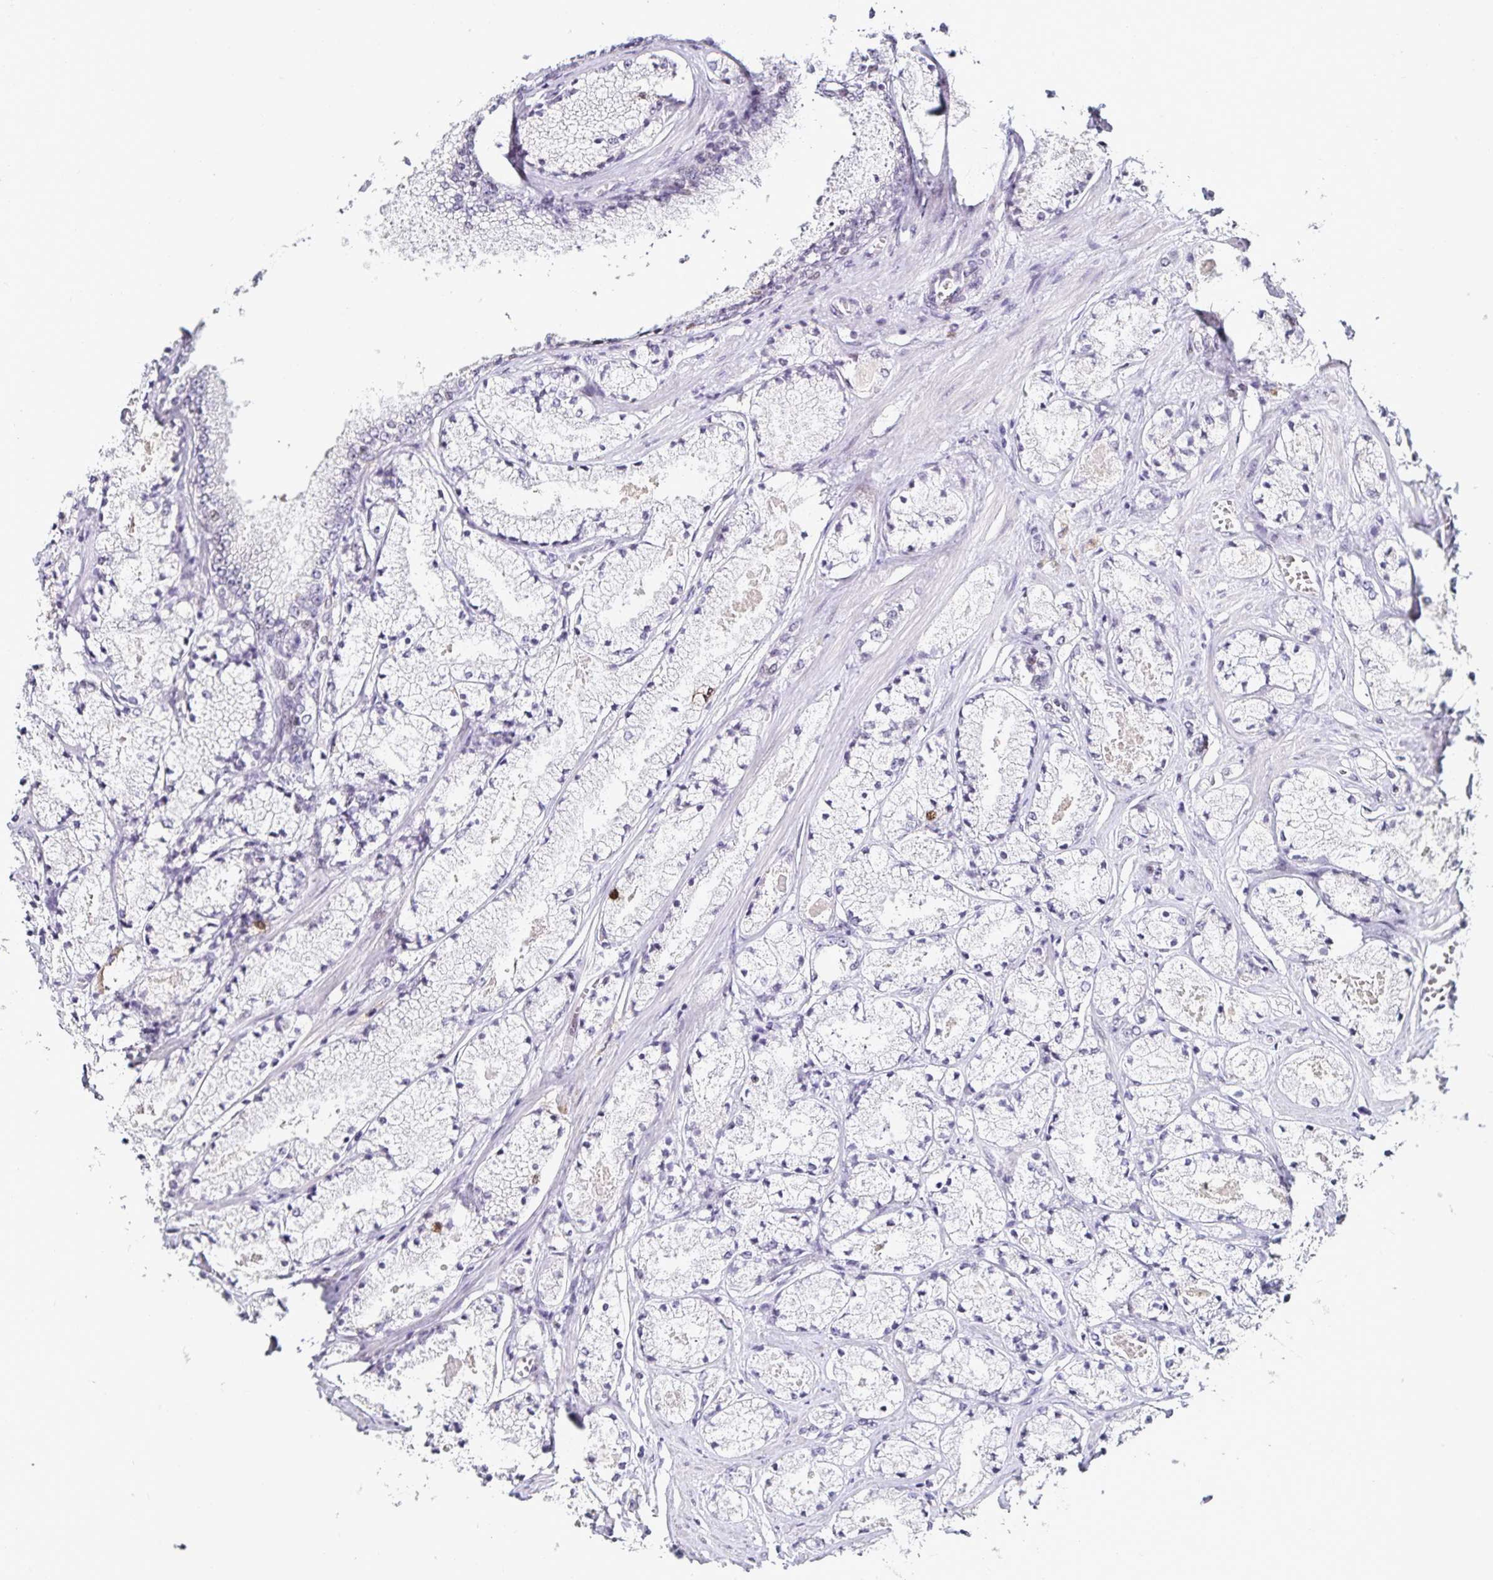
{"staining": {"intensity": "negative", "quantity": "none", "location": "none"}, "tissue": "prostate cancer", "cell_type": "Tumor cells", "image_type": "cancer", "snomed": [{"axis": "morphology", "description": "Adenocarcinoma, High grade"}, {"axis": "topography", "description": "Prostate"}], "caption": "Immunohistochemistry (IHC) of human prostate cancer (high-grade adenocarcinoma) displays no expression in tumor cells.", "gene": "ANLN", "patient": {"sex": "male", "age": 63}}